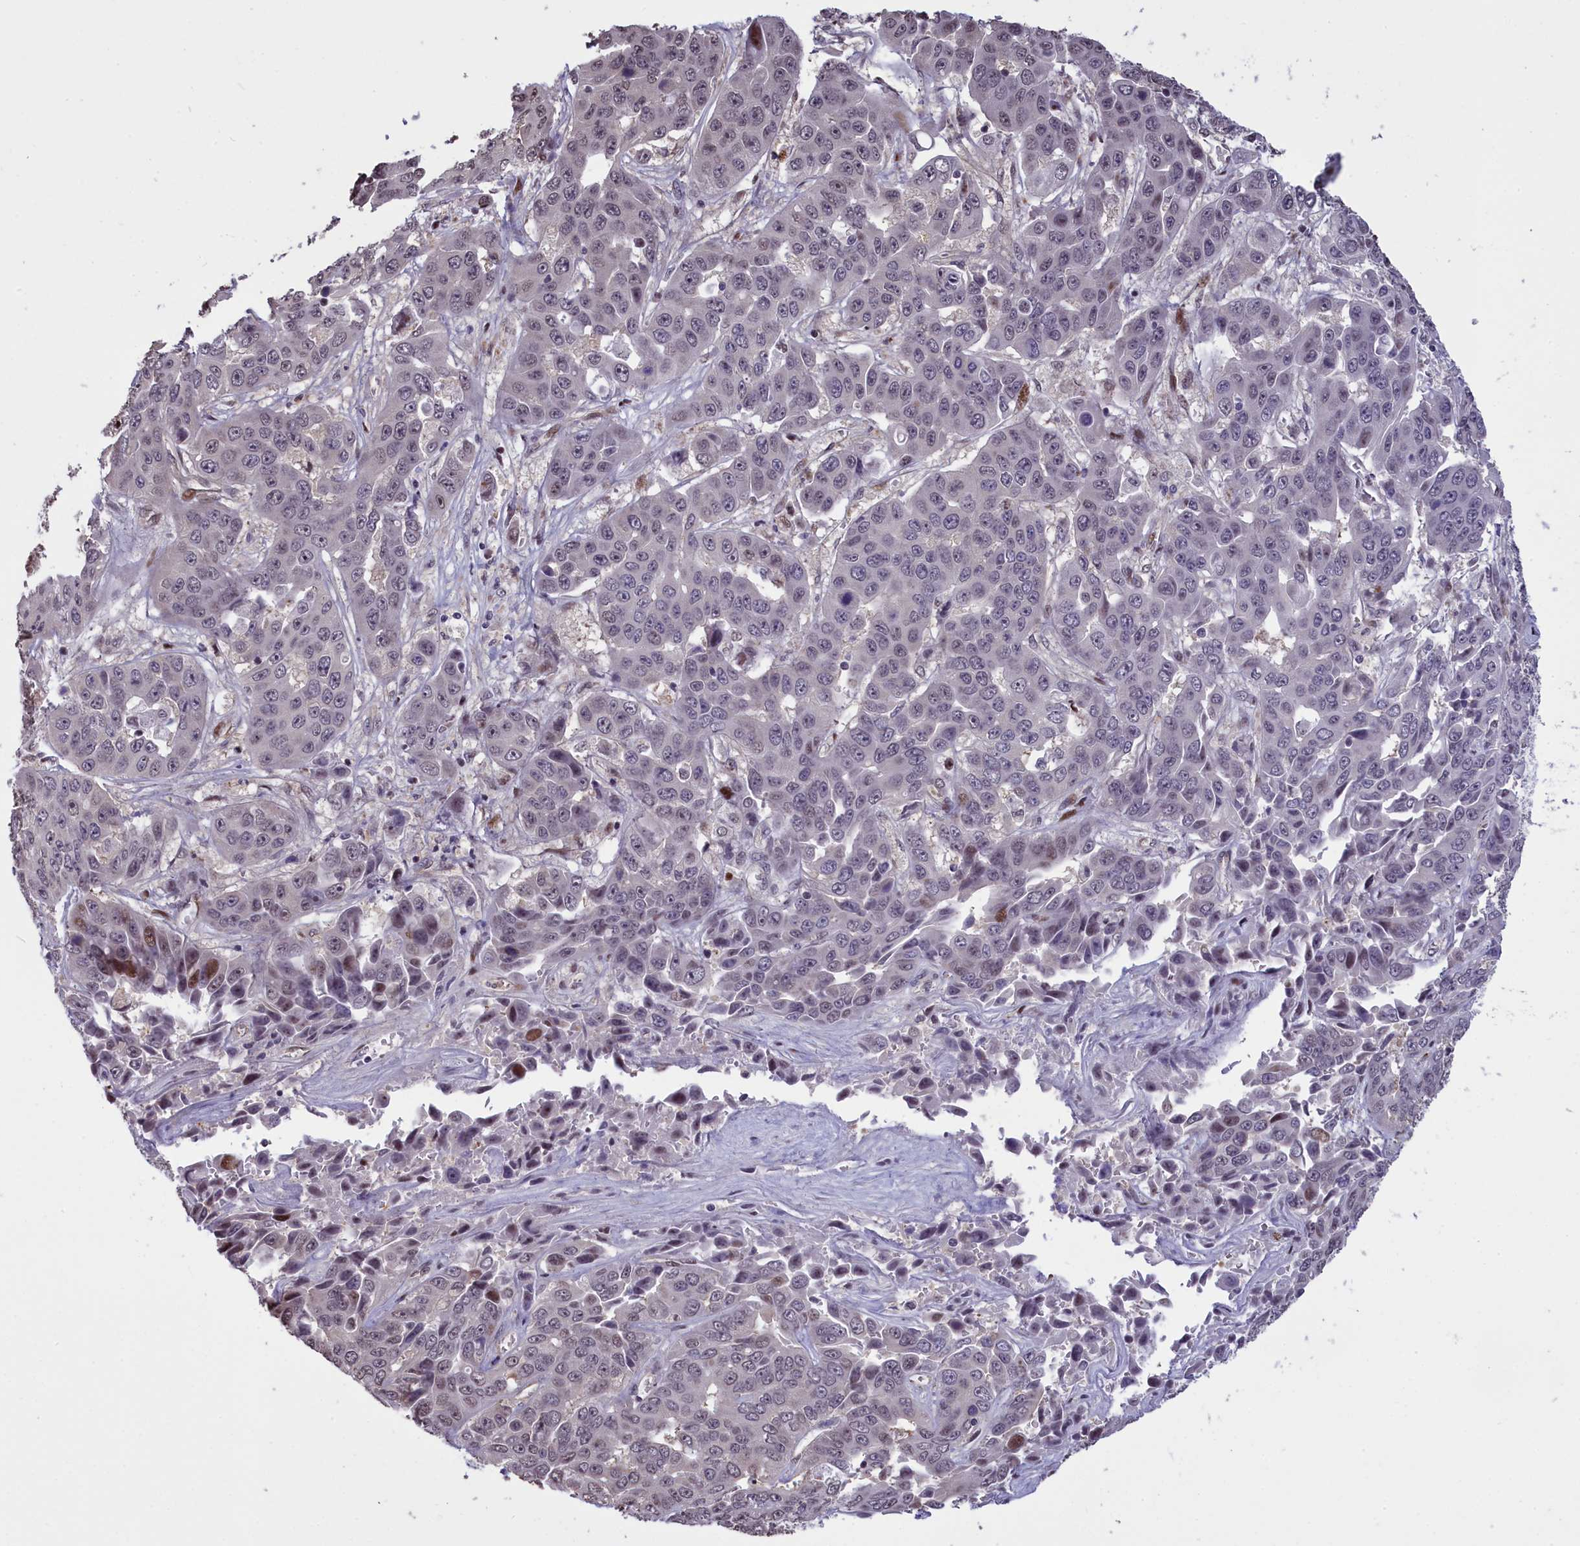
{"staining": {"intensity": "moderate", "quantity": "<25%", "location": "nuclear"}, "tissue": "liver cancer", "cell_type": "Tumor cells", "image_type": "cancer", "snomed": [{"axis": "morphology", "description": "Cholangiocarcinoma"}, {"axis": "topography", "description": "Liver"}], "caption": "Immunohistochemistry (IHC) of liver cancer demonstrates low levels of moderate nuclear expression in about <25% of tumor cells.", "gene": "RELB", "patient": {"sex": "female", "age": 52}}